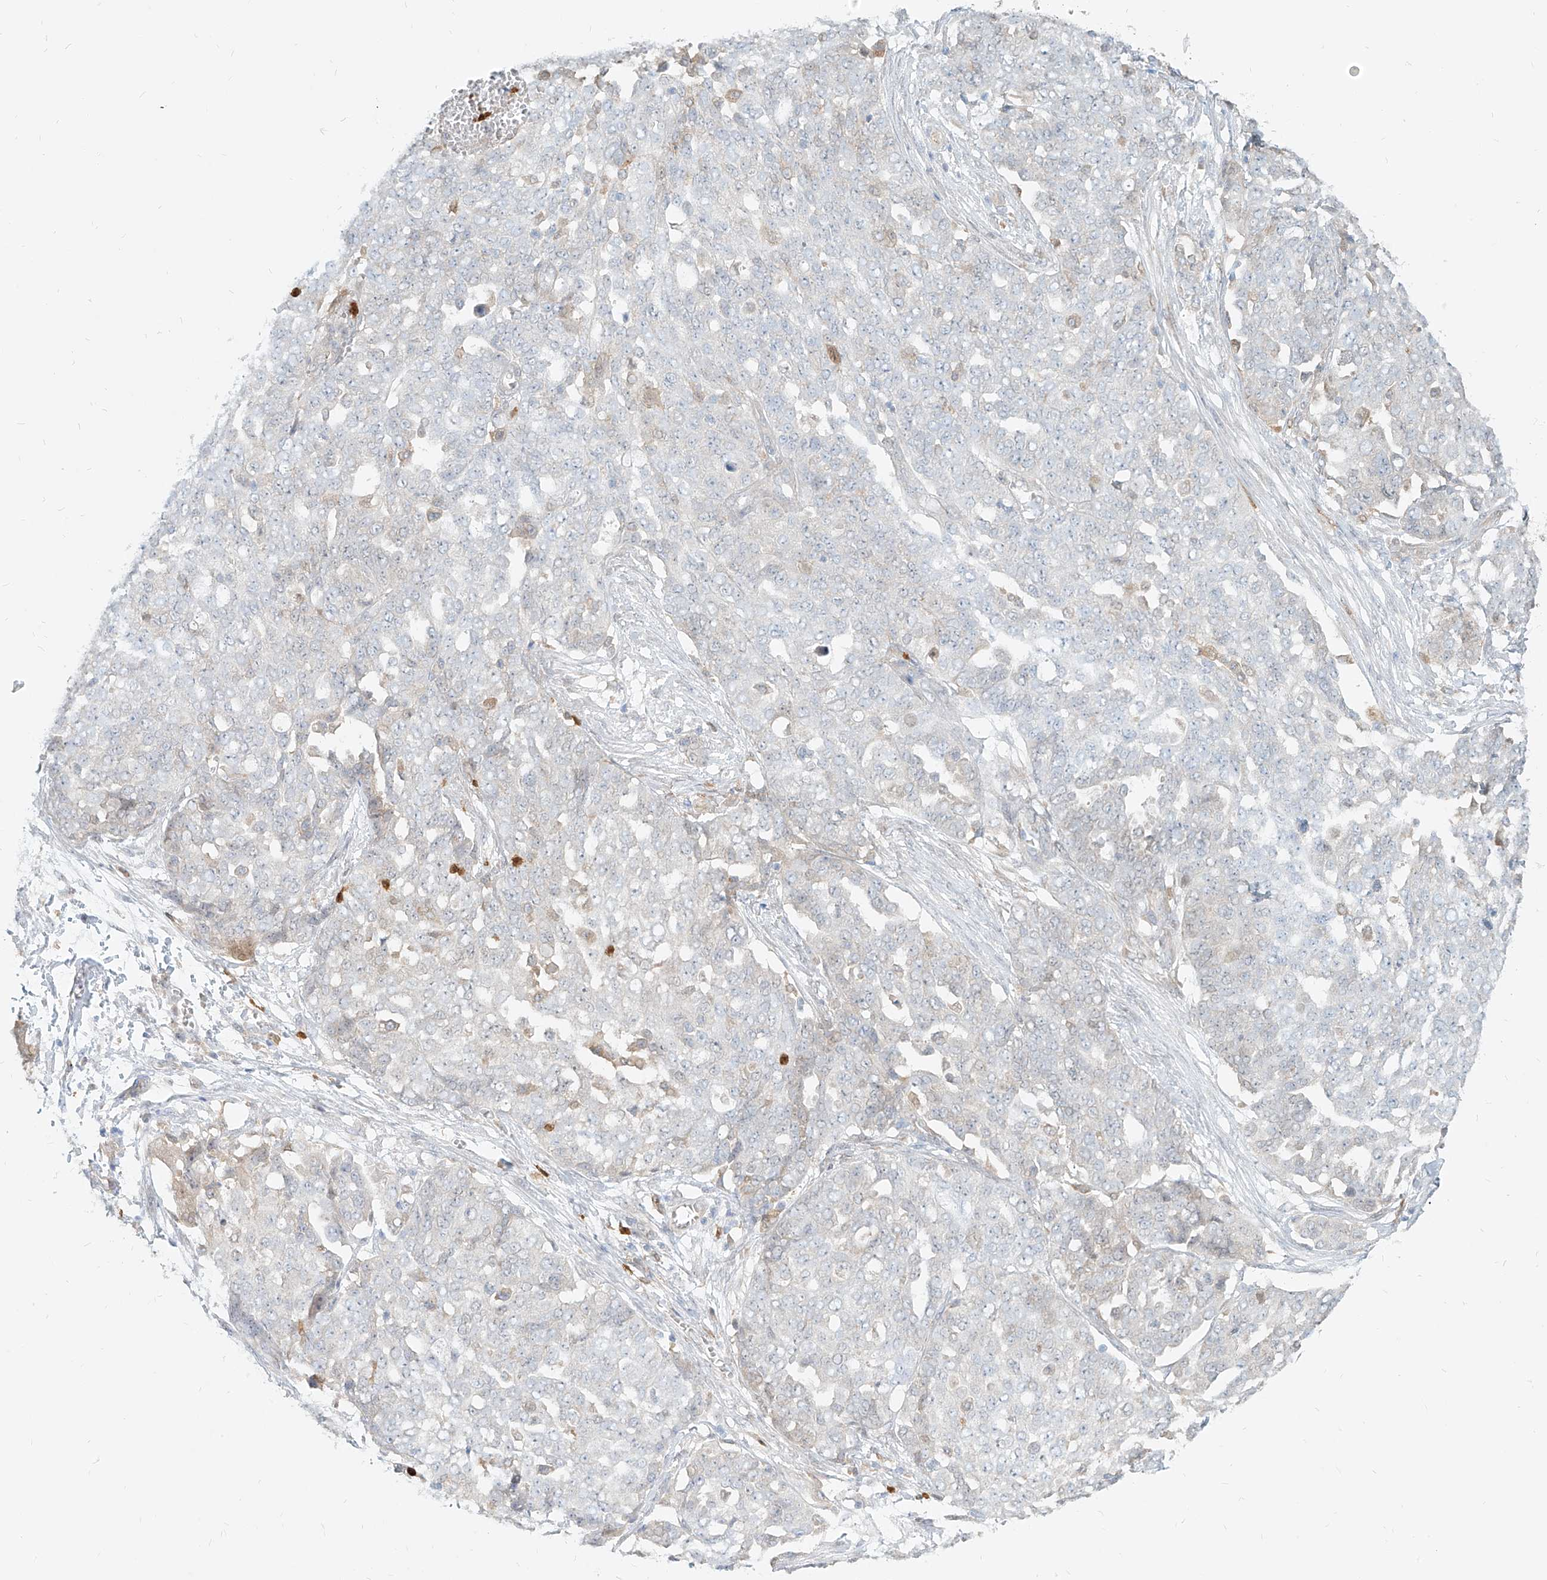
{"staining": {"intensity": "negative", "quantity": "none", "location": "none"}, "tissue": "ovarian cancer", "cell_type": "Tumor cells", "image_type": "cancer", "snomed": [{"axis": "morphology", "description": "Cystadenocarcinoma, serous, NOS"}, {"axis": "topography", "description": "Soft tissue"}, {"axis": "topography", "description": "Ovary"}], "caption": "Protein analysis of ovarian serous cystadenocarcinoma exhibits no significant staining in tumor cells.", "gene": "PGD", "patient": {"sex": "female", "age": 57}}